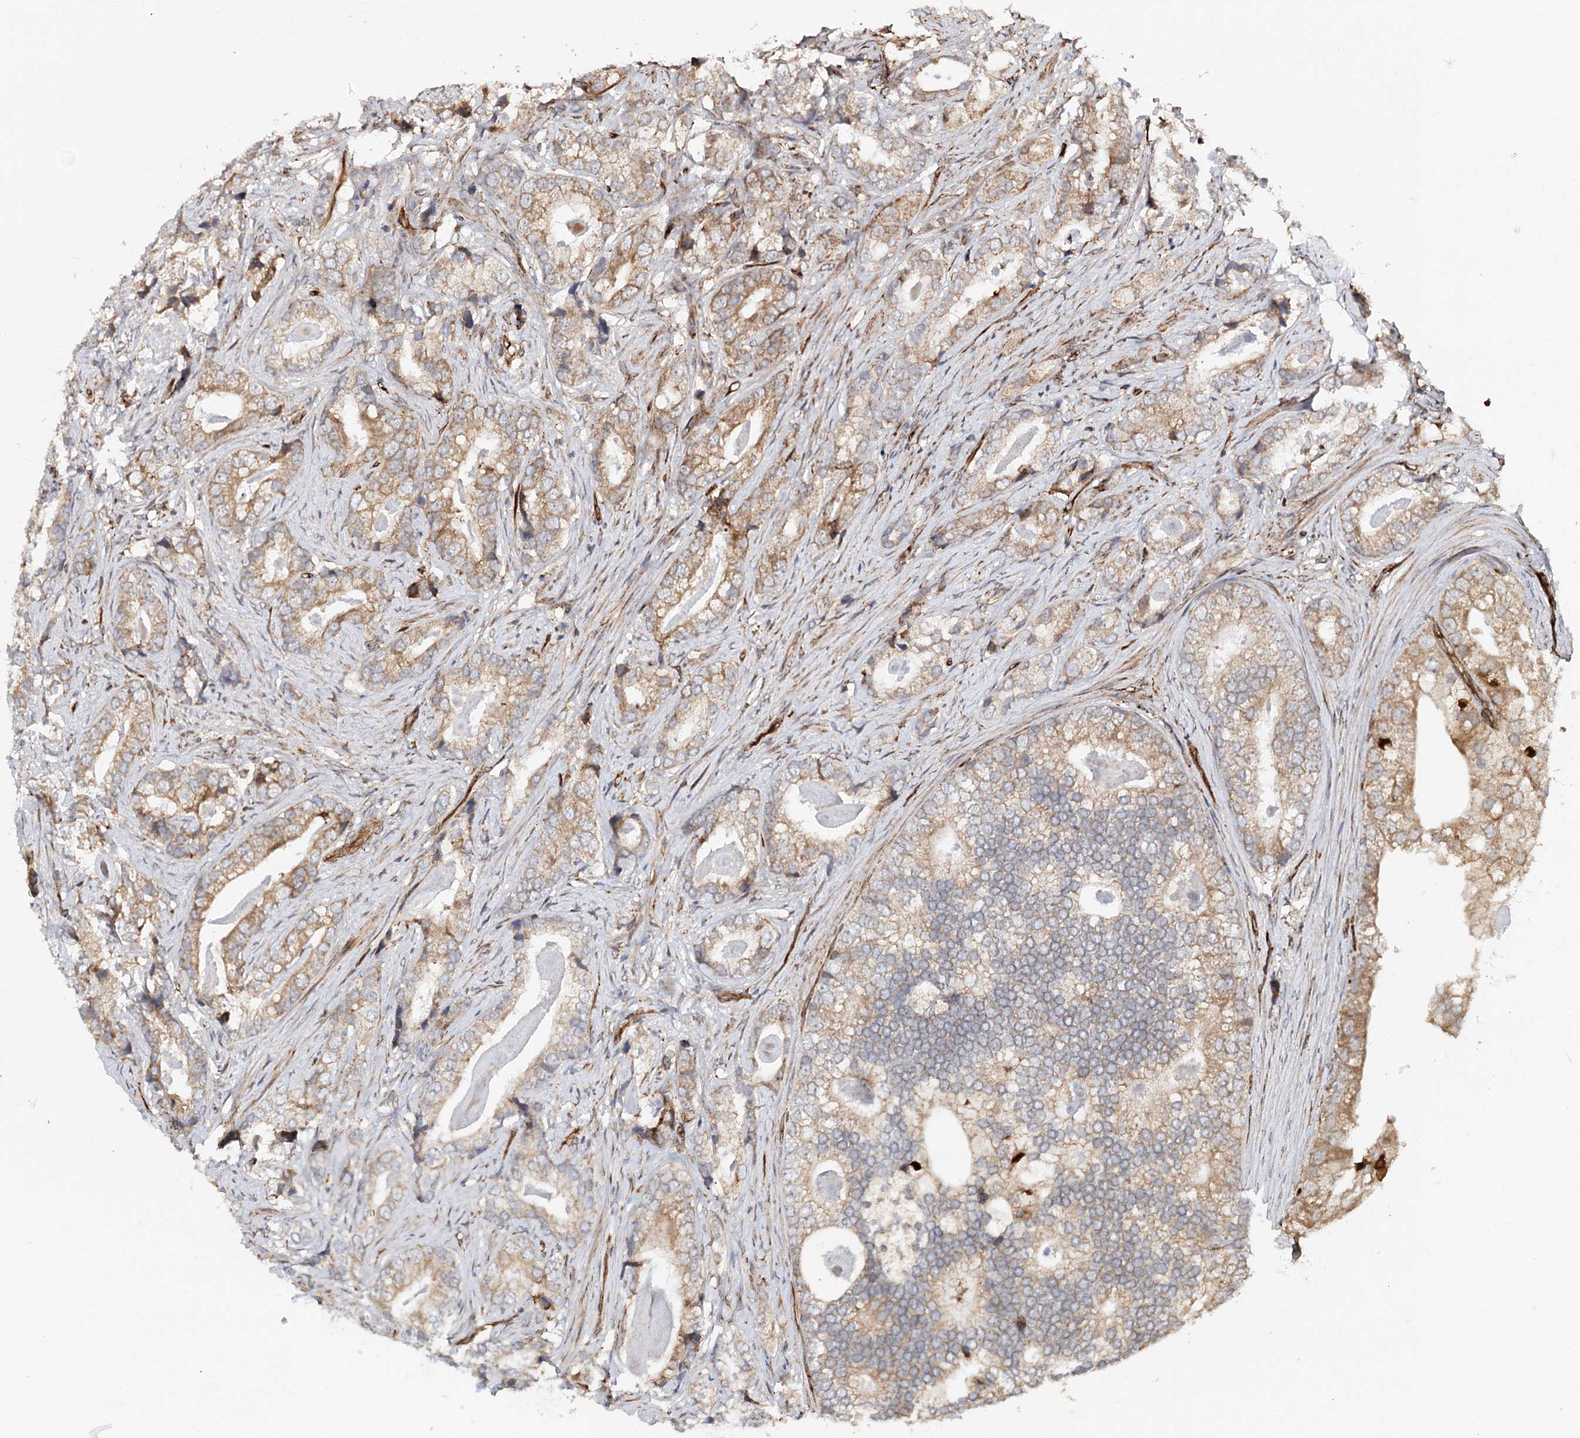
{"staining": {"intensity": "moderate", "quantity": ">75%", "location": "cytoplasmic/membranous"}, "tissue": "prostate cancer", "cell_type": "Tumor cells", "image_type": "cancer", "snomed": [{"axis": "morphology", "description": "Adenocarcinoma, Low grade"}, {"axis": "topography", "description": "Prostate"}], "caption": "Low-grade adenocarcinoma (prostate) stained with immunohistochemistry exhibits moderate cytoplasmic/membranous staining in about >75% of tumor cells.", "gene": "MKNK1", "patient": {"sex": "male", "age": 71}}